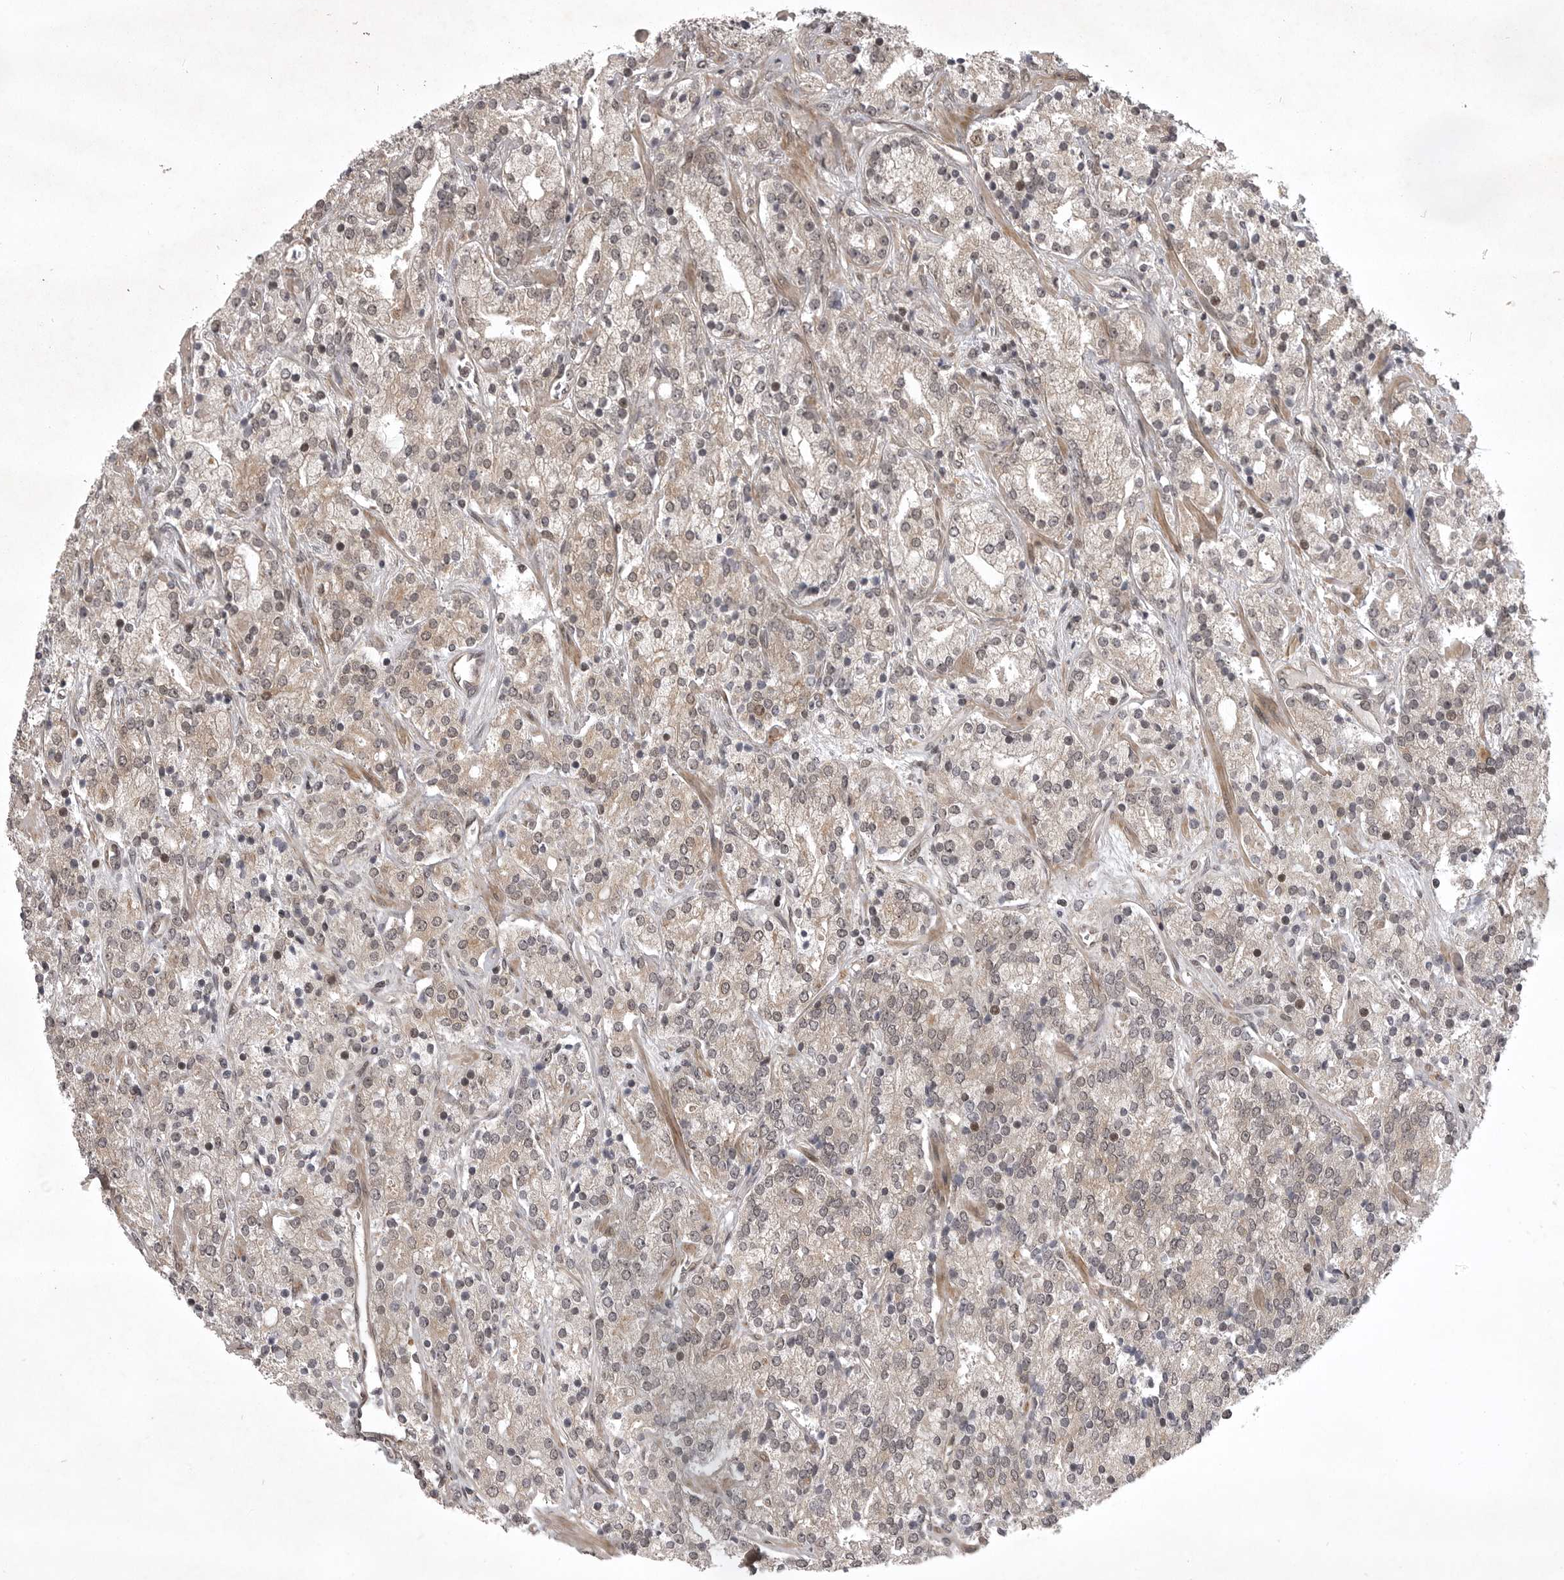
{"staining": {"intensity": "weak", "quantity": "25%-75%", "location": "cytoplasmic/membranous,nuclear"}, "tissue": "prostate cancer", "cell_type": "Tumor cells", "image_type": "cancer", "snomed": [{"axis": "morphology", "description": "Adenocarcinoma, High grade"}, {"axis": "topography", "description": "Prostate"}], "caption": "Adenocarcinoma (high-grade) (prostate) stained with DAB (3,3'-diaminobenzidine) immunohistochemistry (IHC) exhibits low levels of weak cytoplasmic/membranous and nuclear expression in about 25%-75% of tumor cells. (Stains: DAB in brown, nuclei in blue, Microscopy: brightfield microscopy at high magnification).", "gene": "SNX16", "patient": {"sex": "male", "age": 71}}